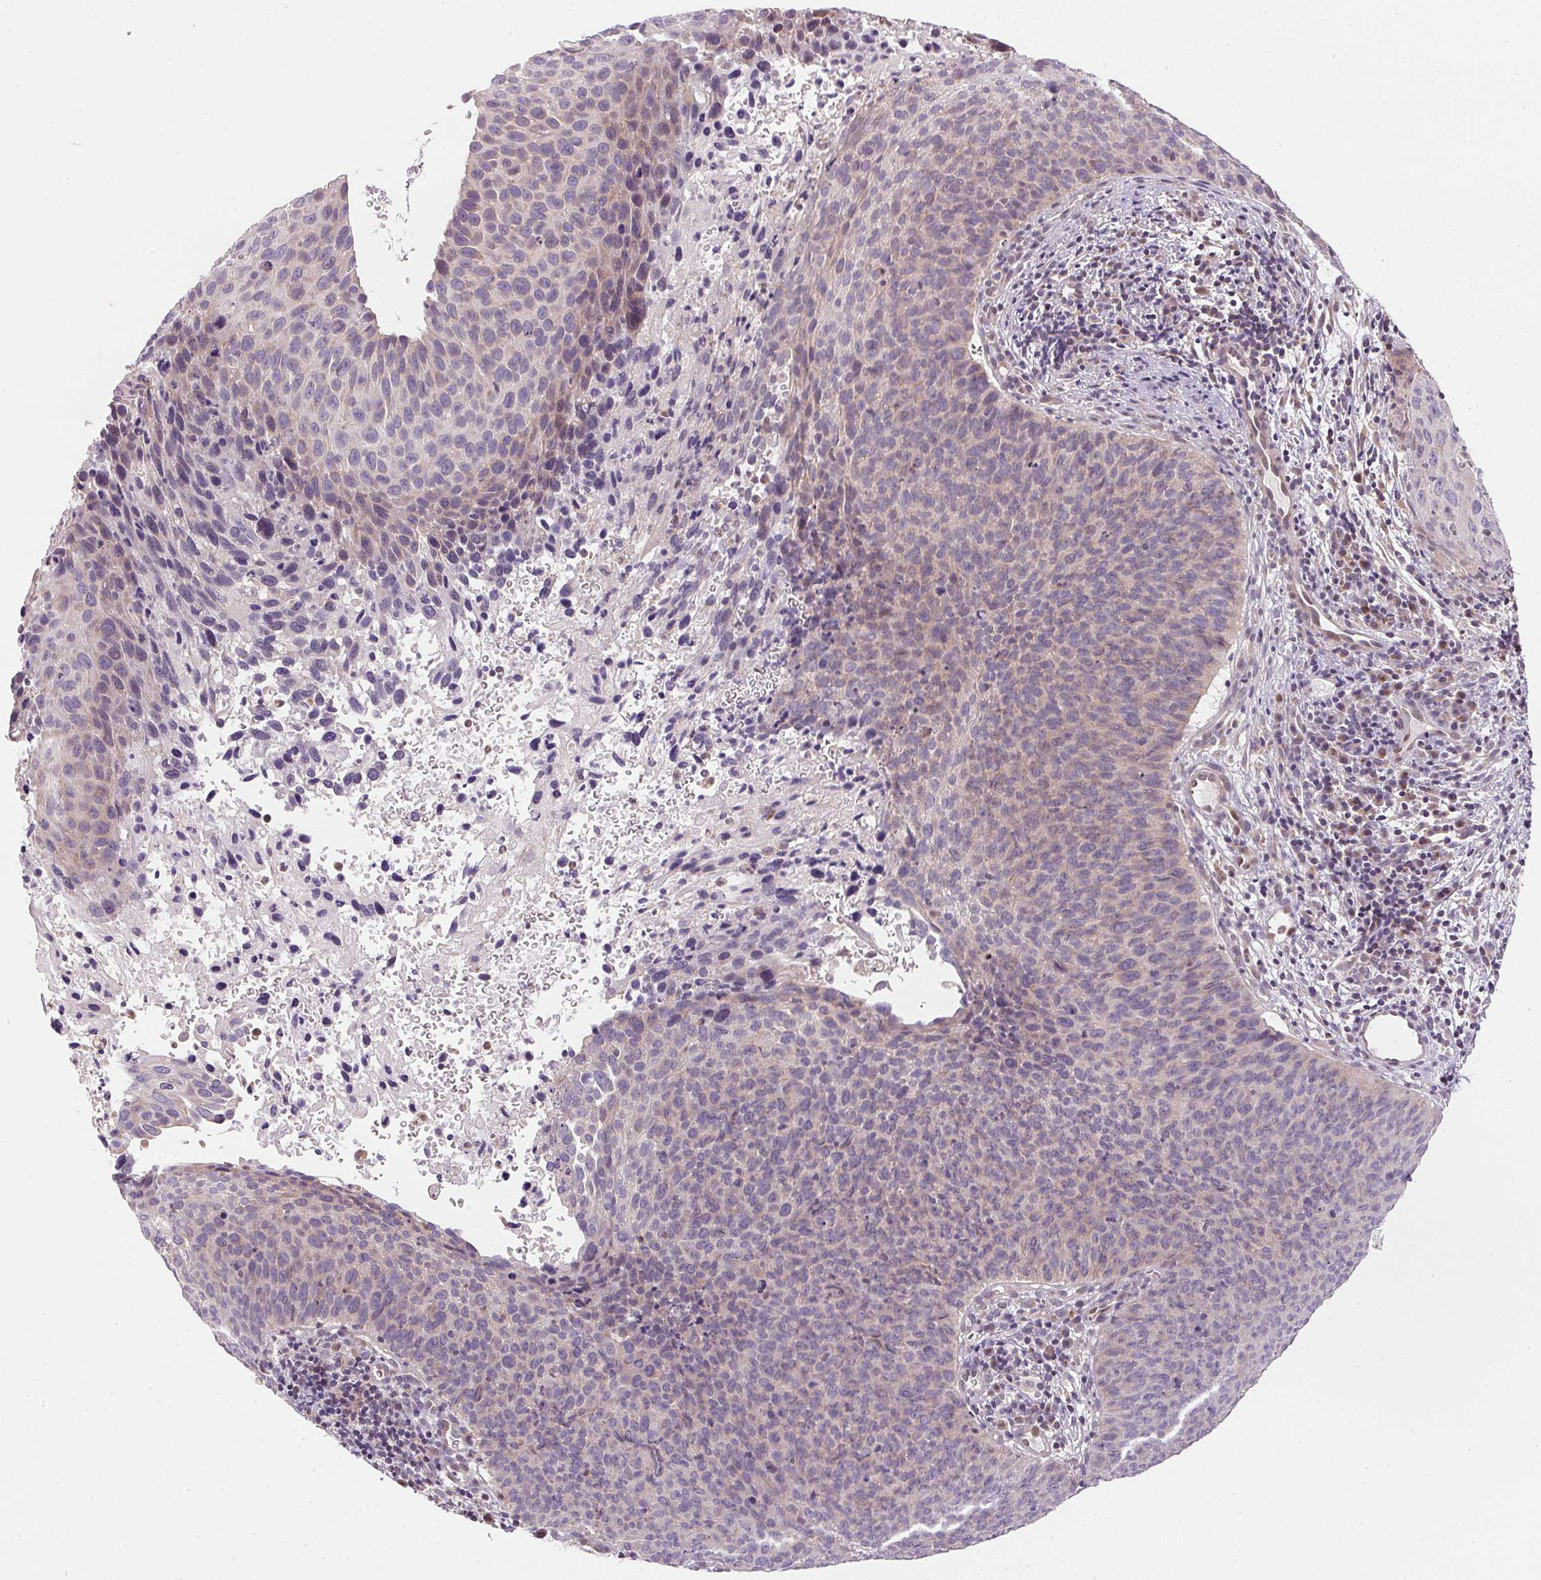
{"staining": {"intensity": "negative", "quantity": "none", "location": "none"}, "tissue": "cervical cancer", "cell_type": "Tumor cells", "image_type": "cancer", "snomed": [{"axis": "morphology", "description": "Squamous cell carcinoma, NOS"}, {"axis": "topography", "description": "Cervix"}], "caption": "Immunohistochemistry (IHC) histopathology image of neoplastic tissue: human cervical squamous cell carcinoma stained with DAB (3,3'-diaminobenzidine) exhibits no significant protein positivity in tumor cells.", "gene": "SC5D", "patient": {"sex": "female", "age": 35}}